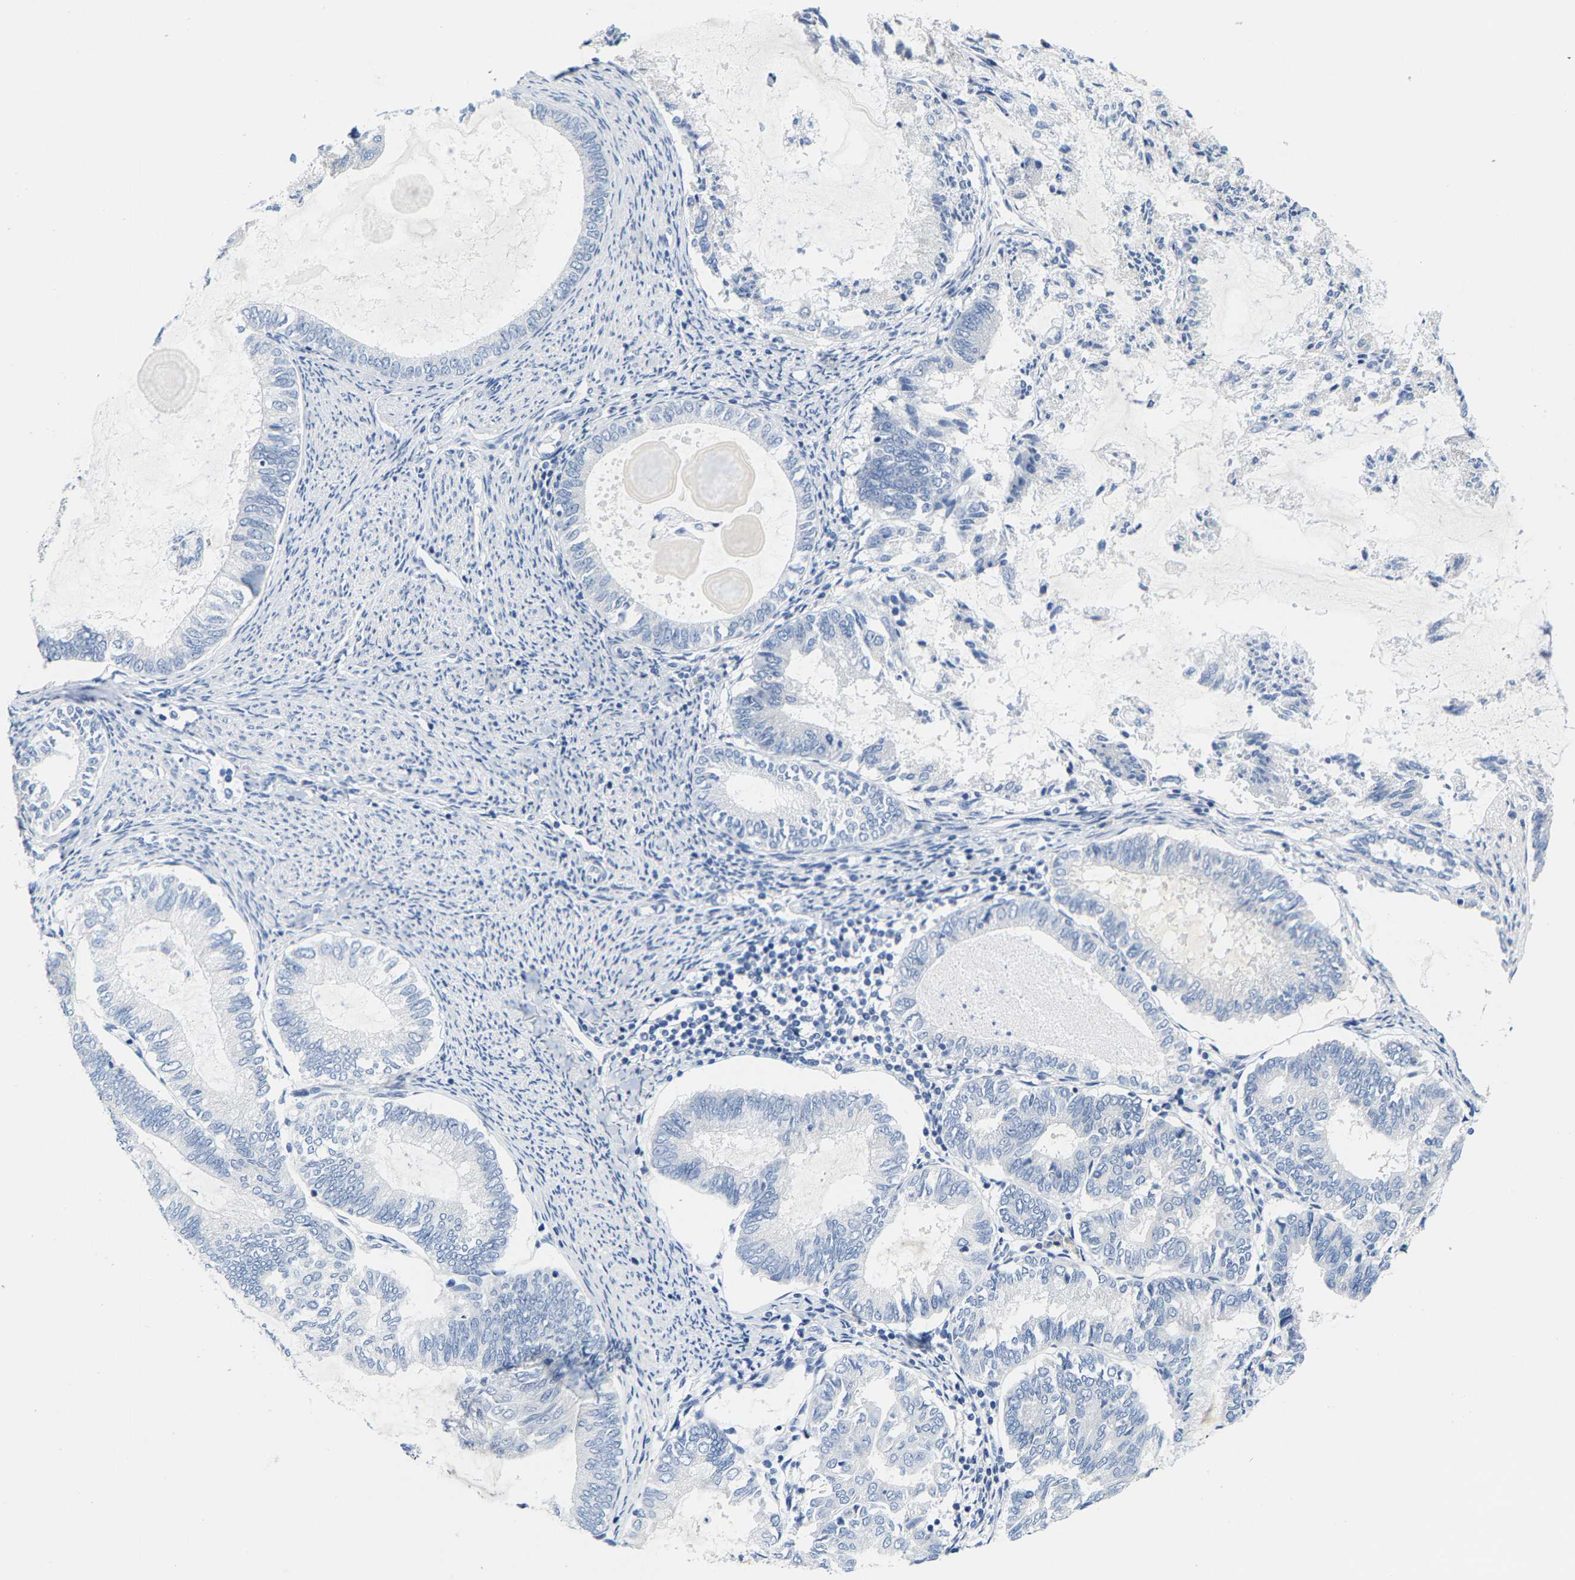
{"staining": {"intensity": "negative", "quantity": "none", "location": "none"}, "tissue": "endometrial cancer", "cell_type": "Tumor cells", "image_type": "cancer", "snomed": [{"axis": "morphology", "description": "Adenocarcinoma, NOS"}, {"axis": "topography", "description": "Endometrium"}], "caption": "Tumor cells are negative for brown protein staining in endometrial cancer.", "gene": "KLHL1", "patient": {"sex": "female", "age": 86}}